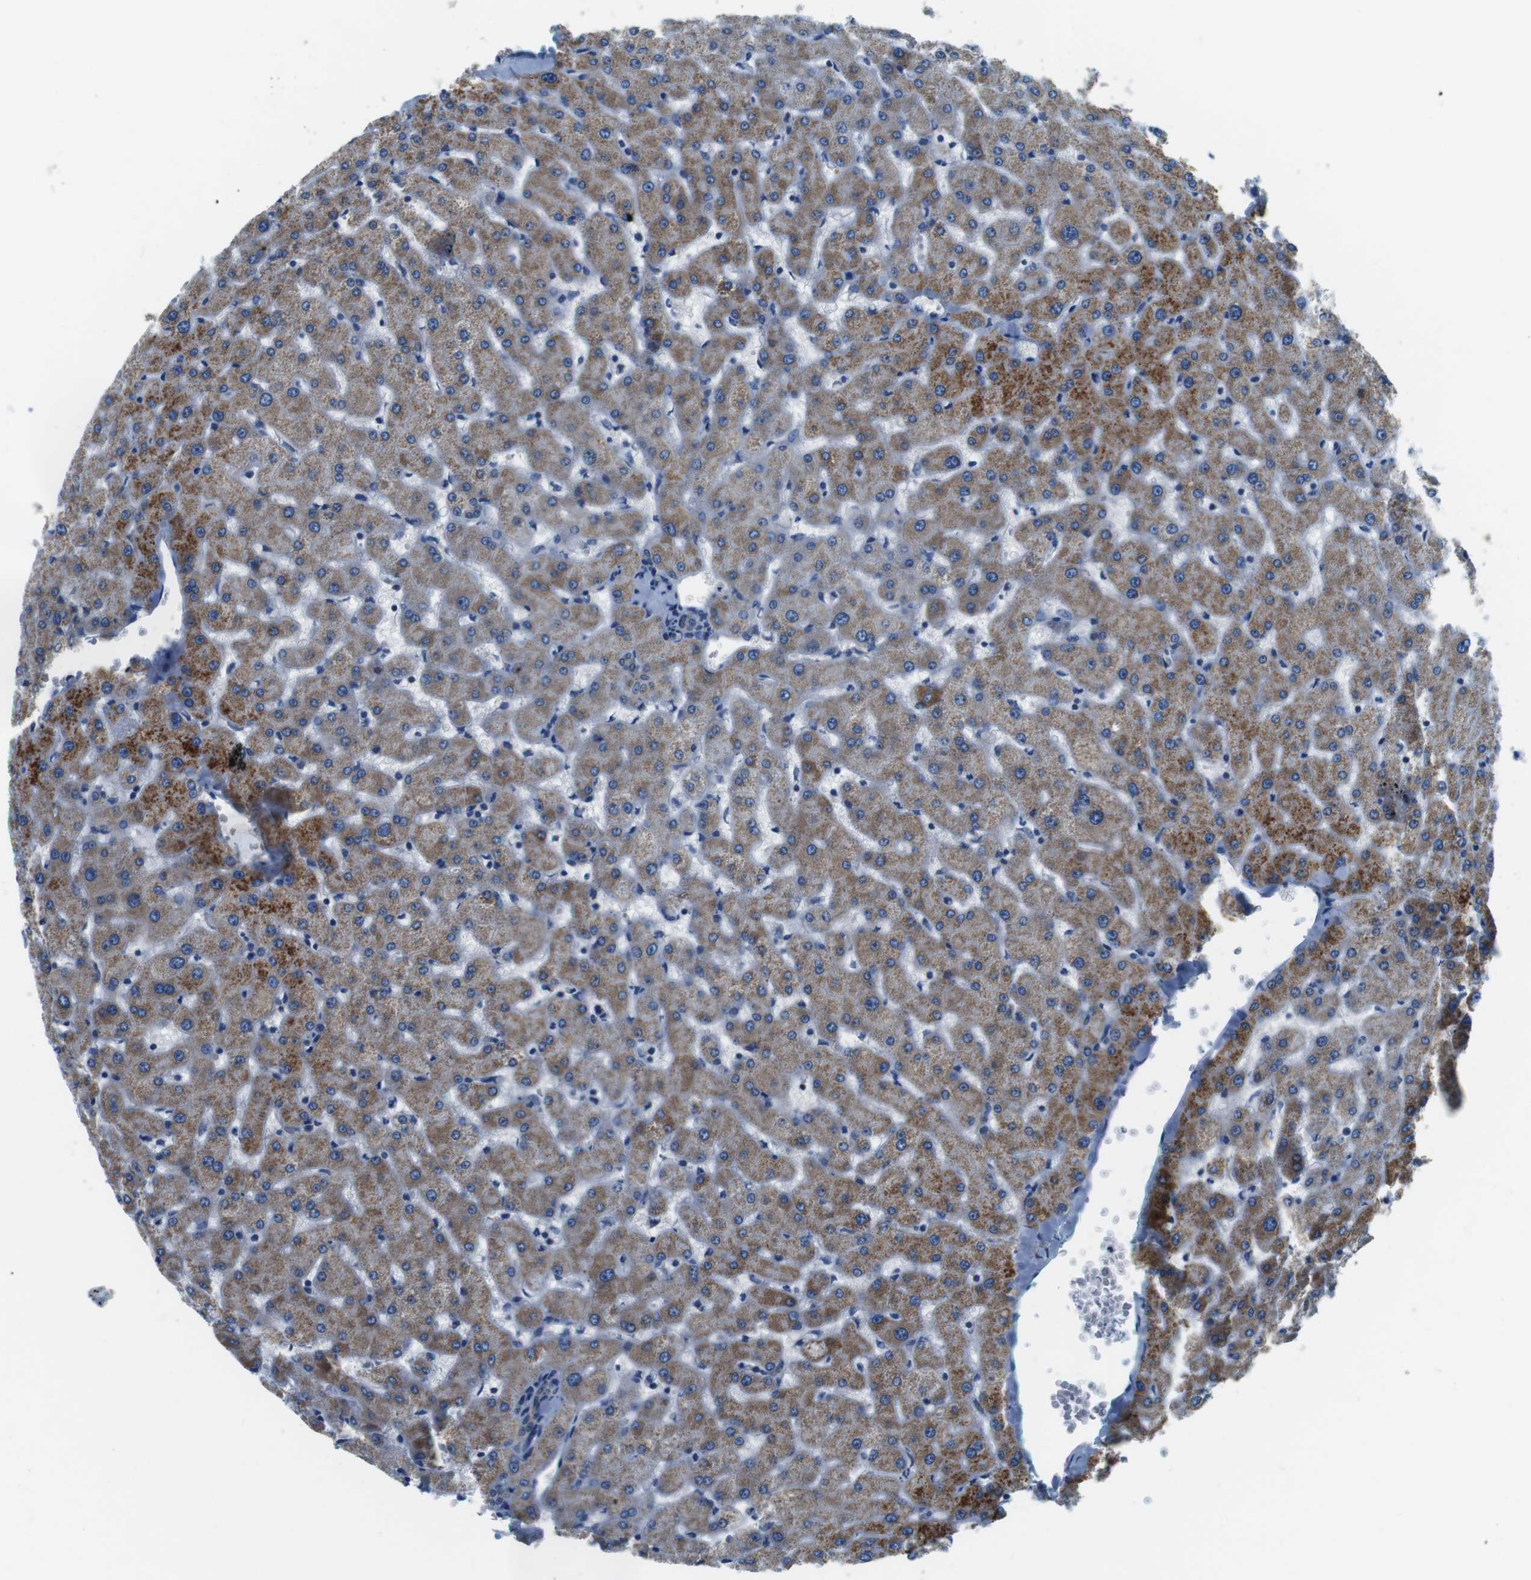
{"staining": {"intensity": "negative", "quantity": "none", "location": "none"}, "tissue": "liver", "cell_type": "Cholangiocytes", "image_type": "normal", "snomed": [{"axis": "morphology", "description": "Normal tissue, NOS"}, {"axis": "topography", "description": "Liver"}], "caption": "This is an immunohistochemistry (IHC) image of benign liver. There is no positivity in cholangiocytes.", "gene": "DENND4C", "patient": {"sex": "female", "age": 63}}